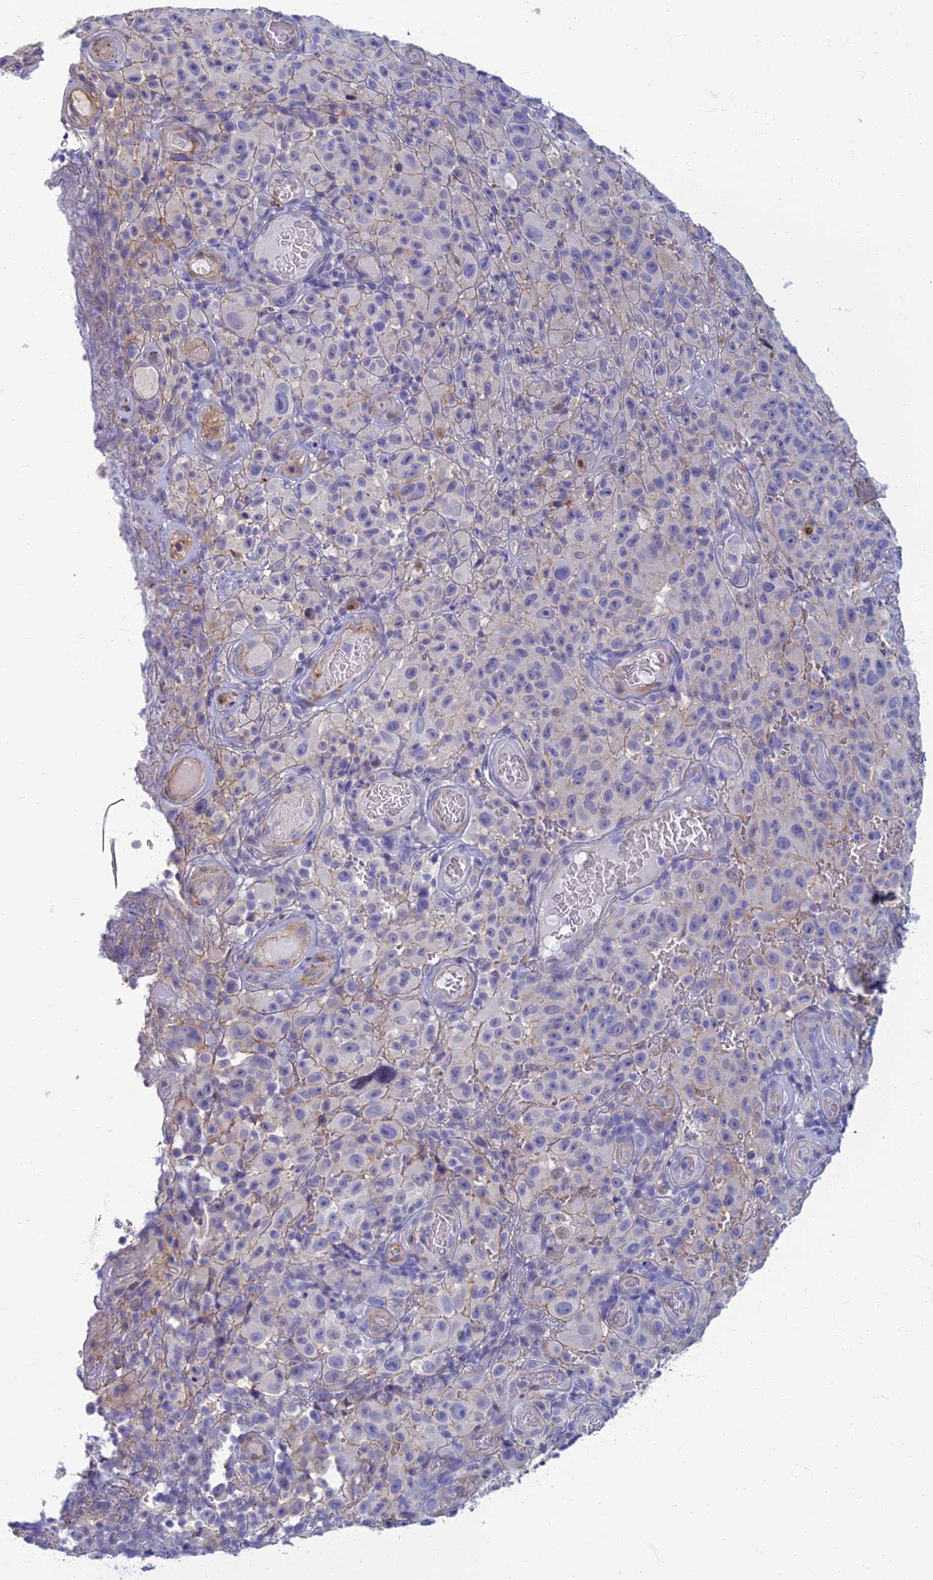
{"staining": {"intensity": "negative", "quantity": "none", "location": "none"}, "tissue": "melanoma", "cell_type": "Tumor cells", "image_type": "cancer", "snomed": [{"axis": "morphology", "description": "Malignant melanoma, NOS"}, {"axis": "topography", "description": "Skin"}], "caption": "The image displays no staining of tumor cells in malignant melanoma. The staining is performed using DAB (3,3'-diaminobenzidine) brown chromogen with nuclei counter-stained in using hematoxylin.", "gene": "NEURL1", "patient": {"sex": "female", "age": 82}}